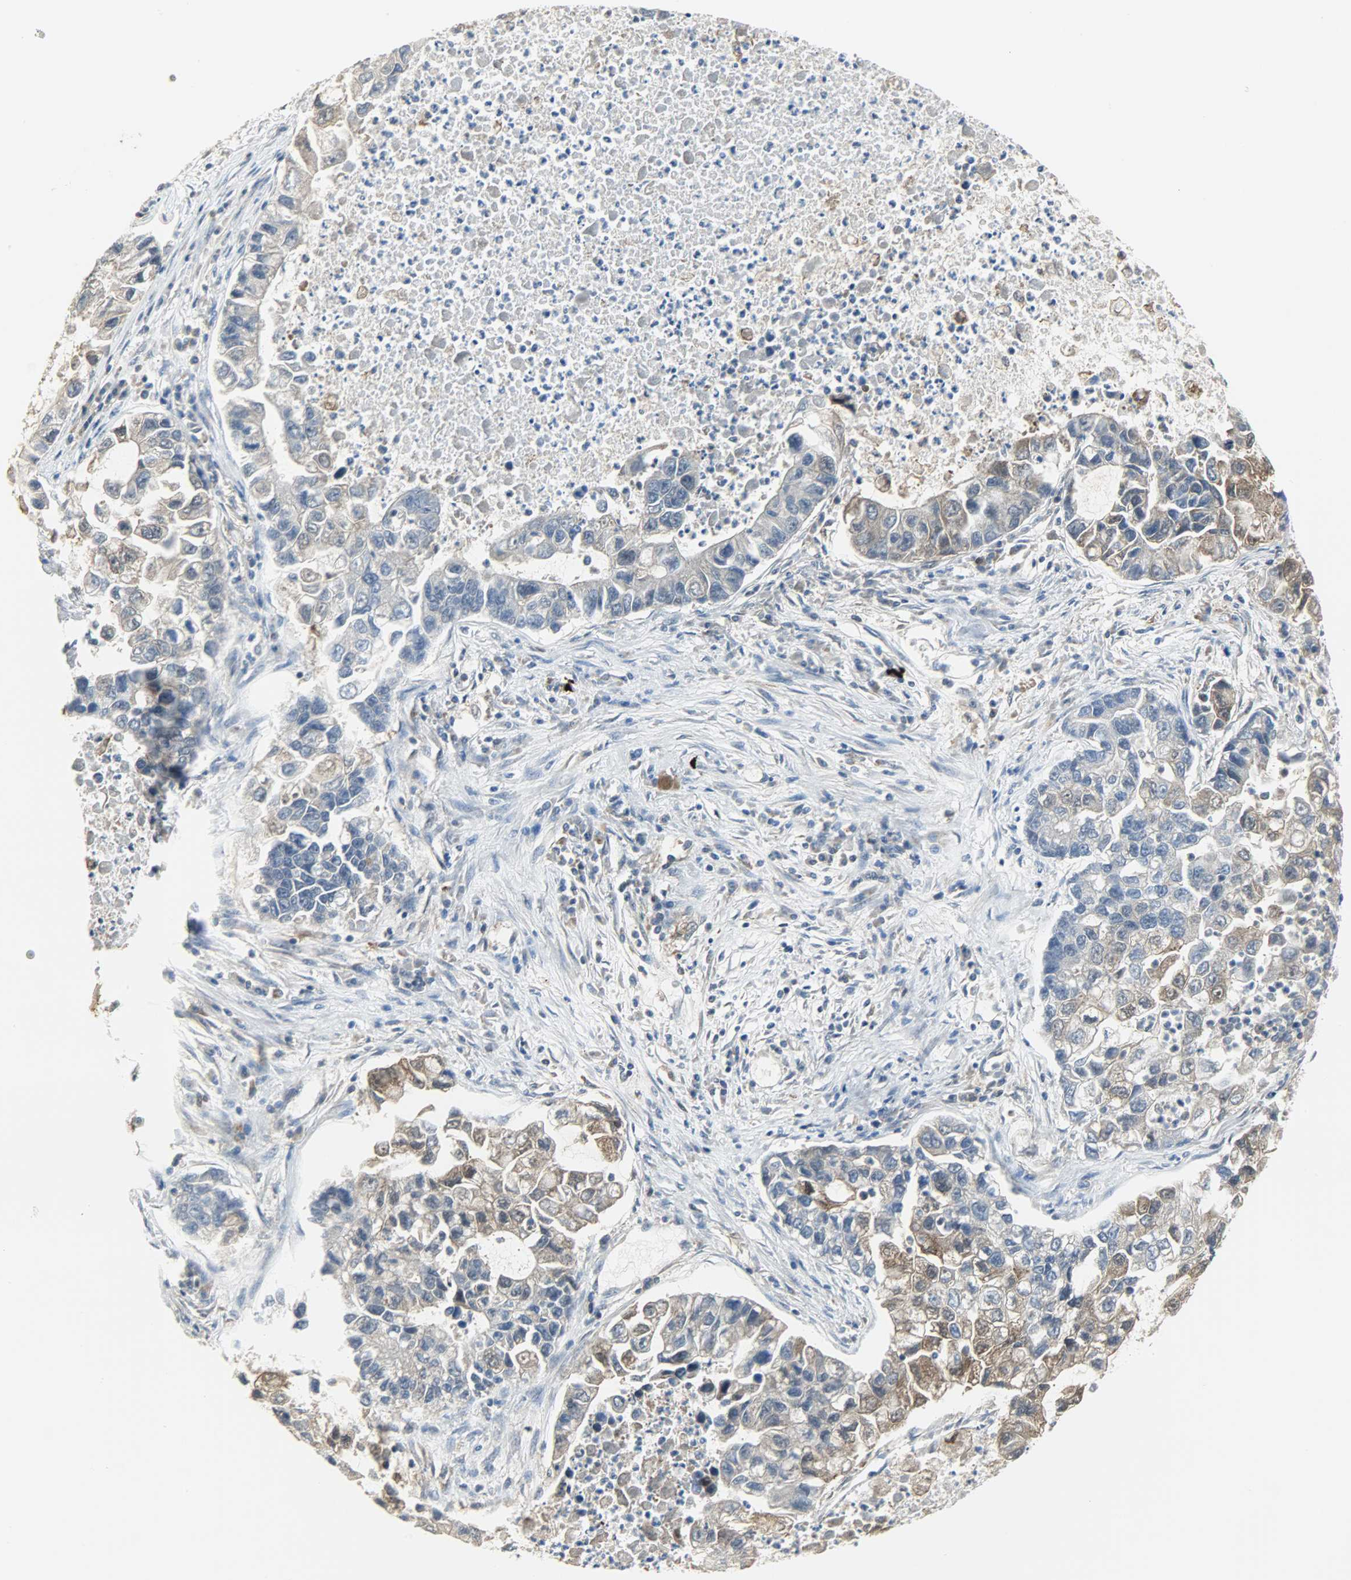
{"staining": {"intensity": "moderate", "quantity": ">75%", "location": "cytoplasmic/membranous"}, "tissue": "lung cancer", "cell_type": "Tumor cells", "image_type": "cancer", "snomed": [{"axis": "morphology", "description": "Adenocarcinoma, NOS"}, {"axis": "topography", "description": "Lung"}], "caption": "Moderate cytoplasmic/membranous positivity is appreciated in about >75% of tumor cells in adenocarcinoma (lung). (Stains: DAB in brown, nuclei in blue, Microscopy: brightfield microscopy at high magnification).", "gene": "TRIM21", "patient": {"sex": "female", "age": 51}}